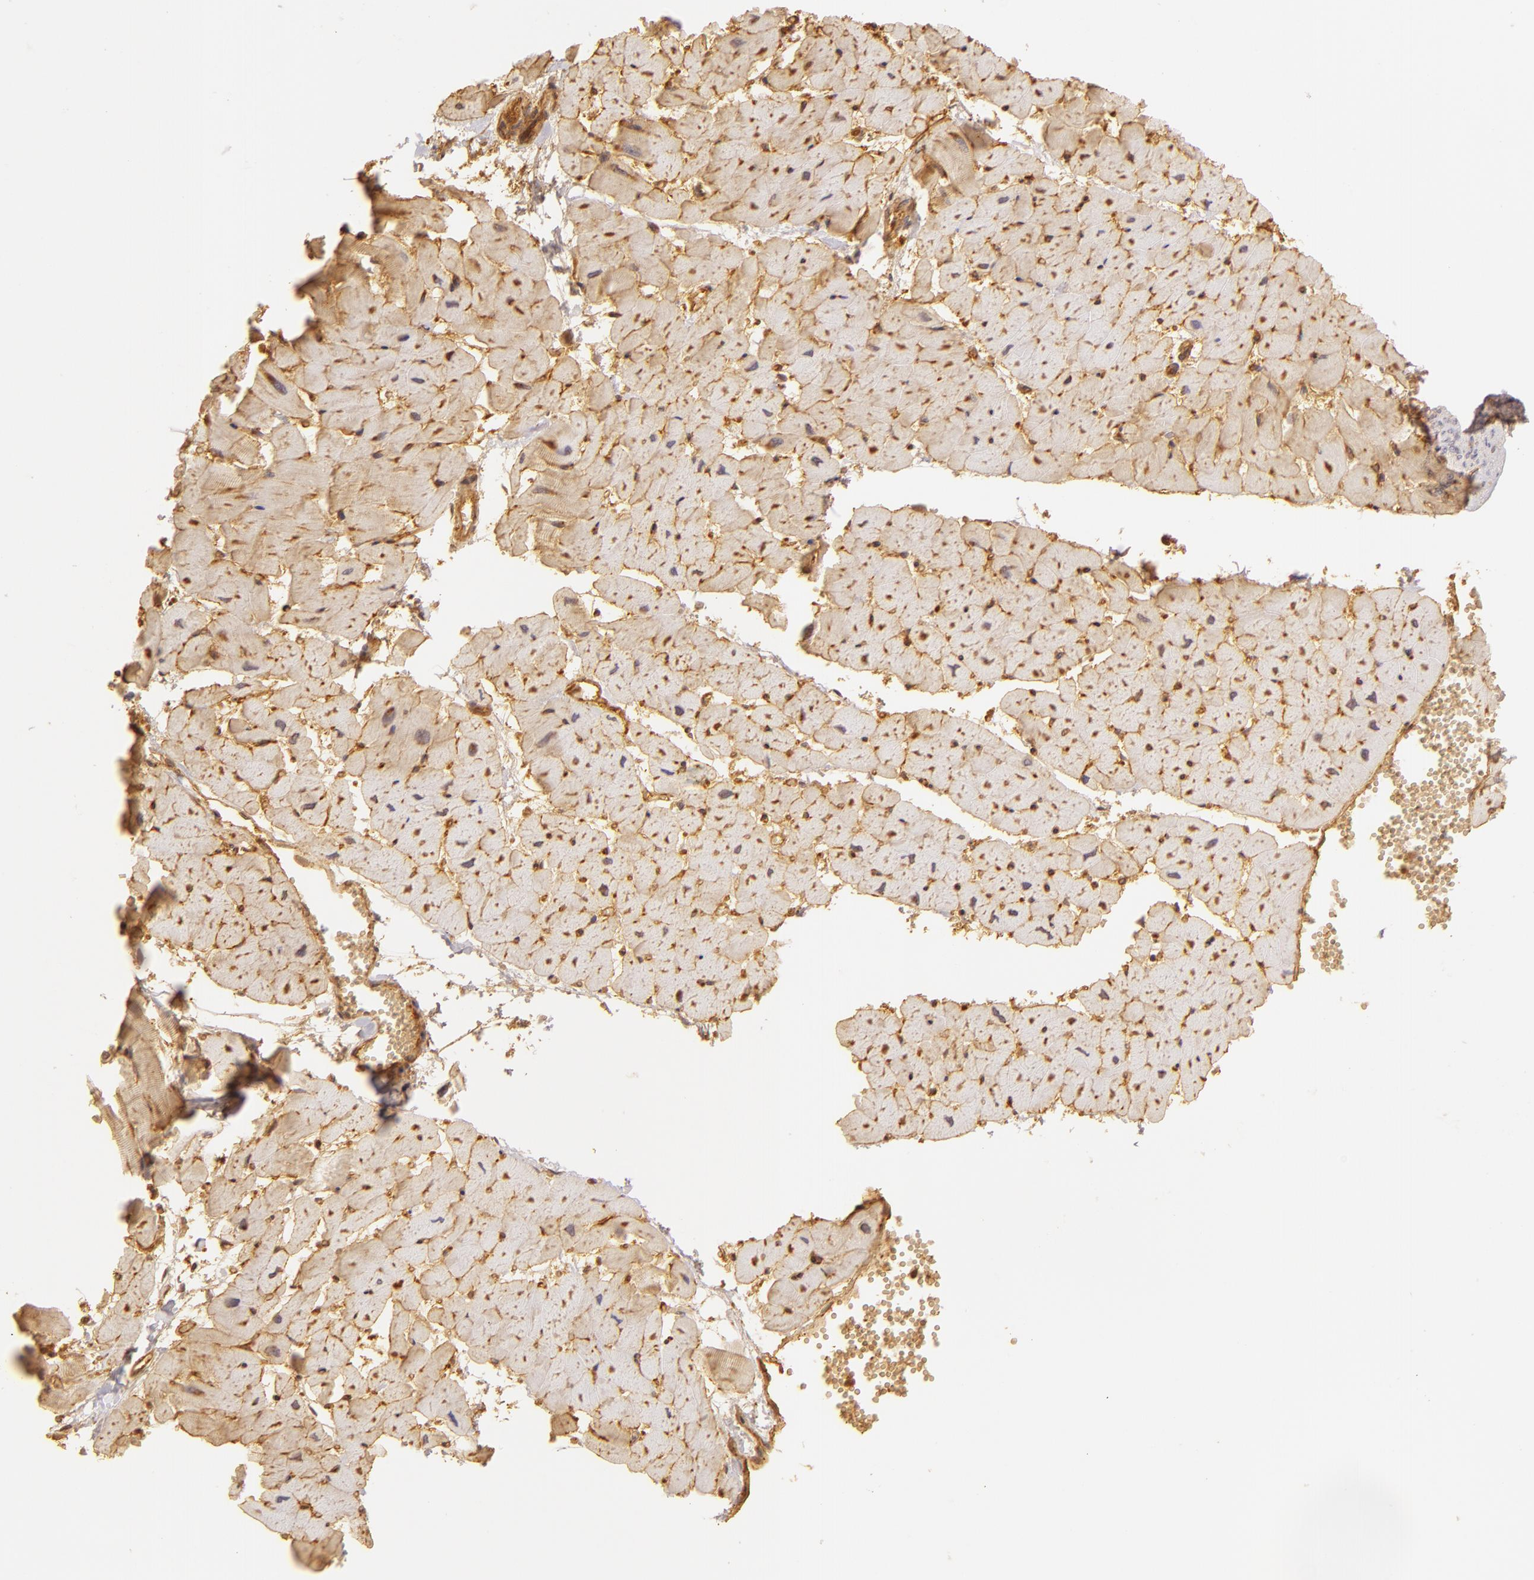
{"staining": {"intensity": "moderate", "quantity": "25%-75%", "location": "cytoplasmic/membranous"}, "tissue": "heart muscle", "cell_type": "Cardiomyocytes", "image_type": "normal", "snomed": [{"axis": "morphology", "description": "Normal tissue, NOS"}, {"axis": "topography", "description": "Heart"}], "caption": "Benign heart muscle was stained to show a protein in brown. There is medium levels of moderate cytoplasmic/membranous staining in approximately 25%-75% of cardiomyocytes.", "gene": "CD59", "patient": {"sex": "female", "age": 19}}